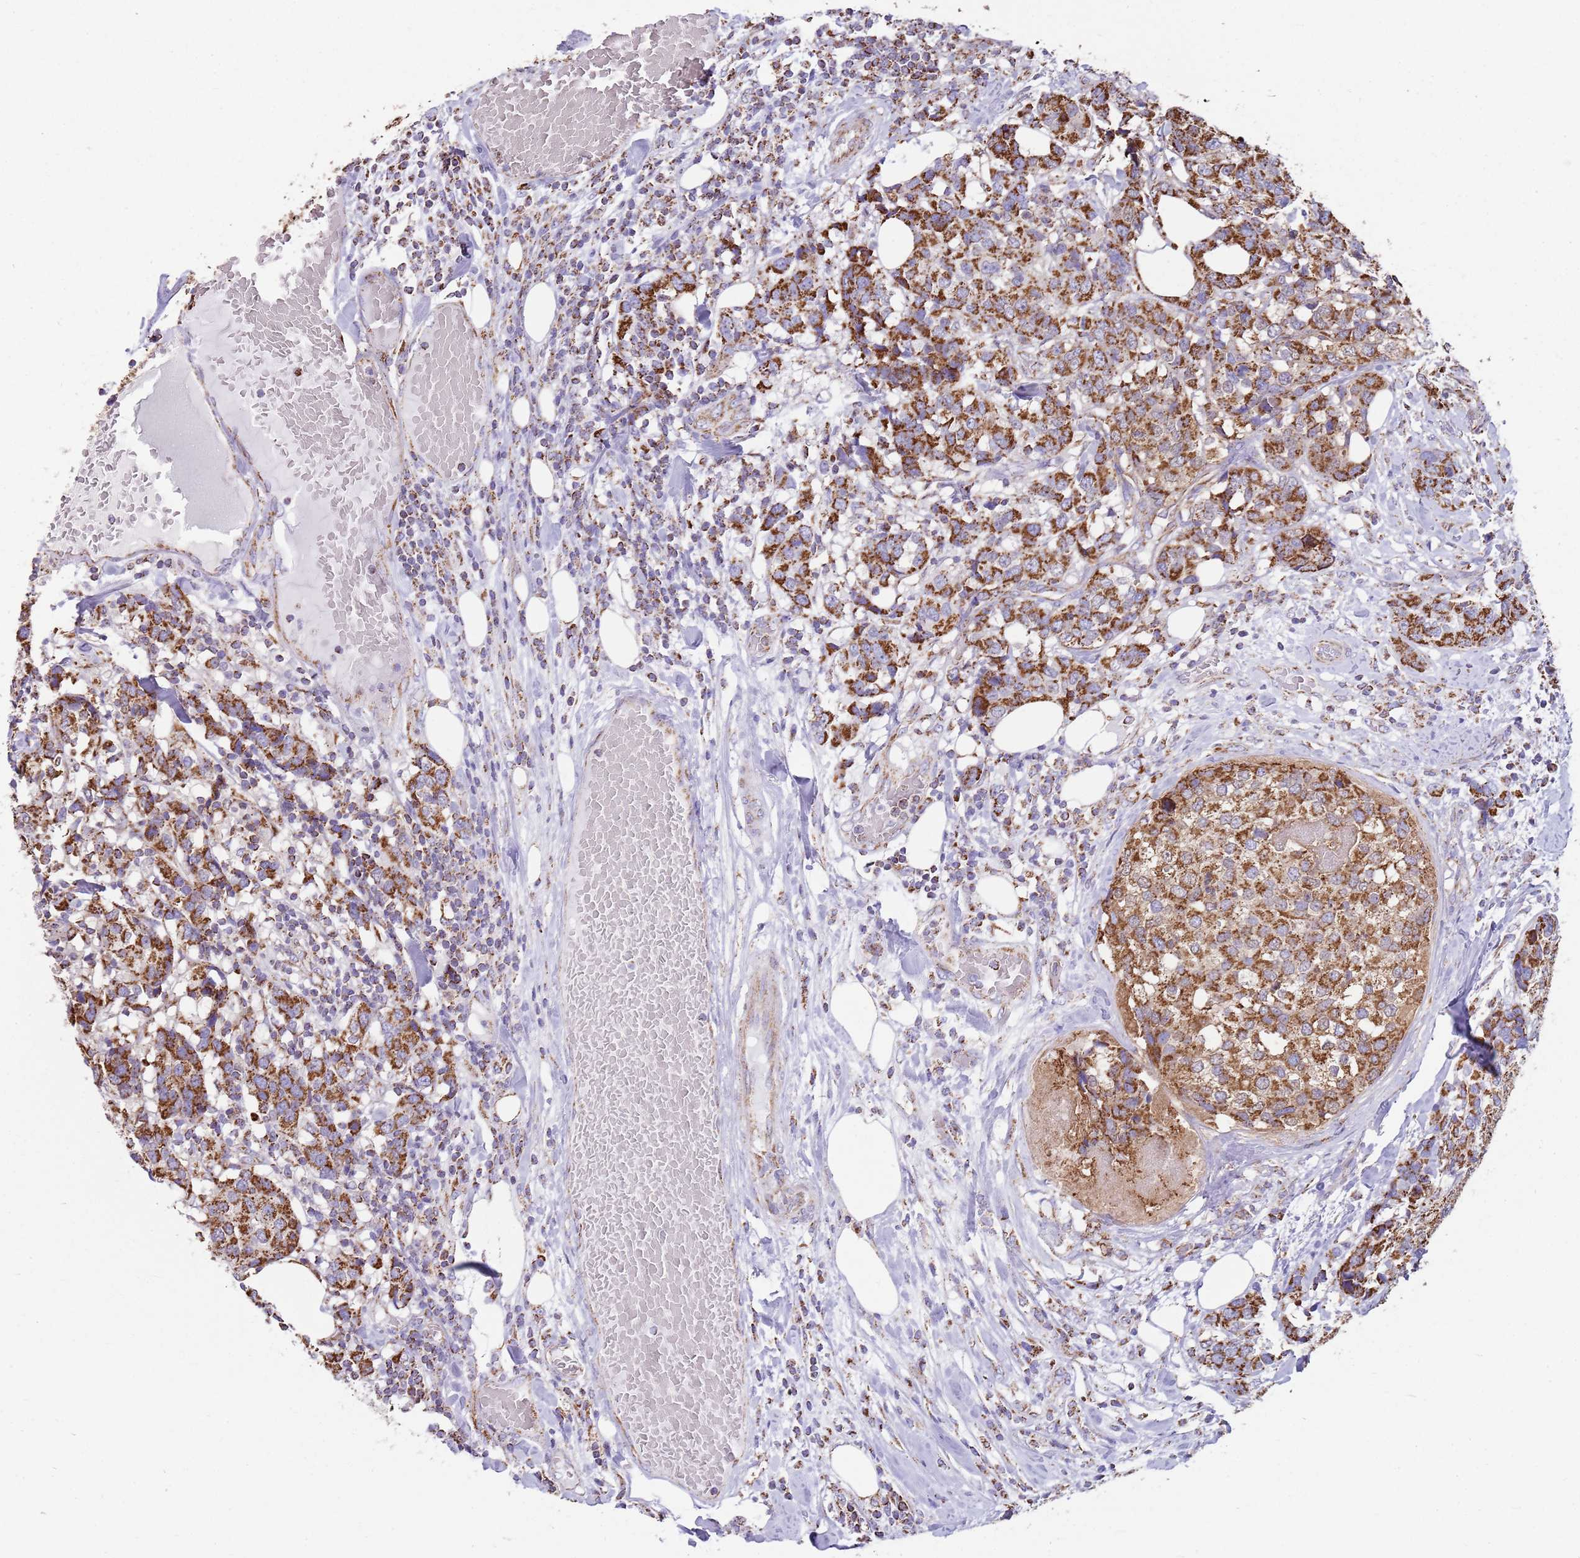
{"staining": {"intensity": "strong", "quantity": ">75%", "location": "cytoplasmic/membranous"}, "tissue": "breast cancer", "cell_type": "Tumor cells", "image_type": "cancer", "snomed": [{"axis": "morphology", "description": "Lobular carcinoma"}, {"axis": "topography", "description": "Breast"}], "caption": "Breast cancer (lobular carcinoma) stained with a protein marker reveals strong staining in tumor cells.", "gene": "TTLL1", "patient": {"sex": "female", "age": 59}}